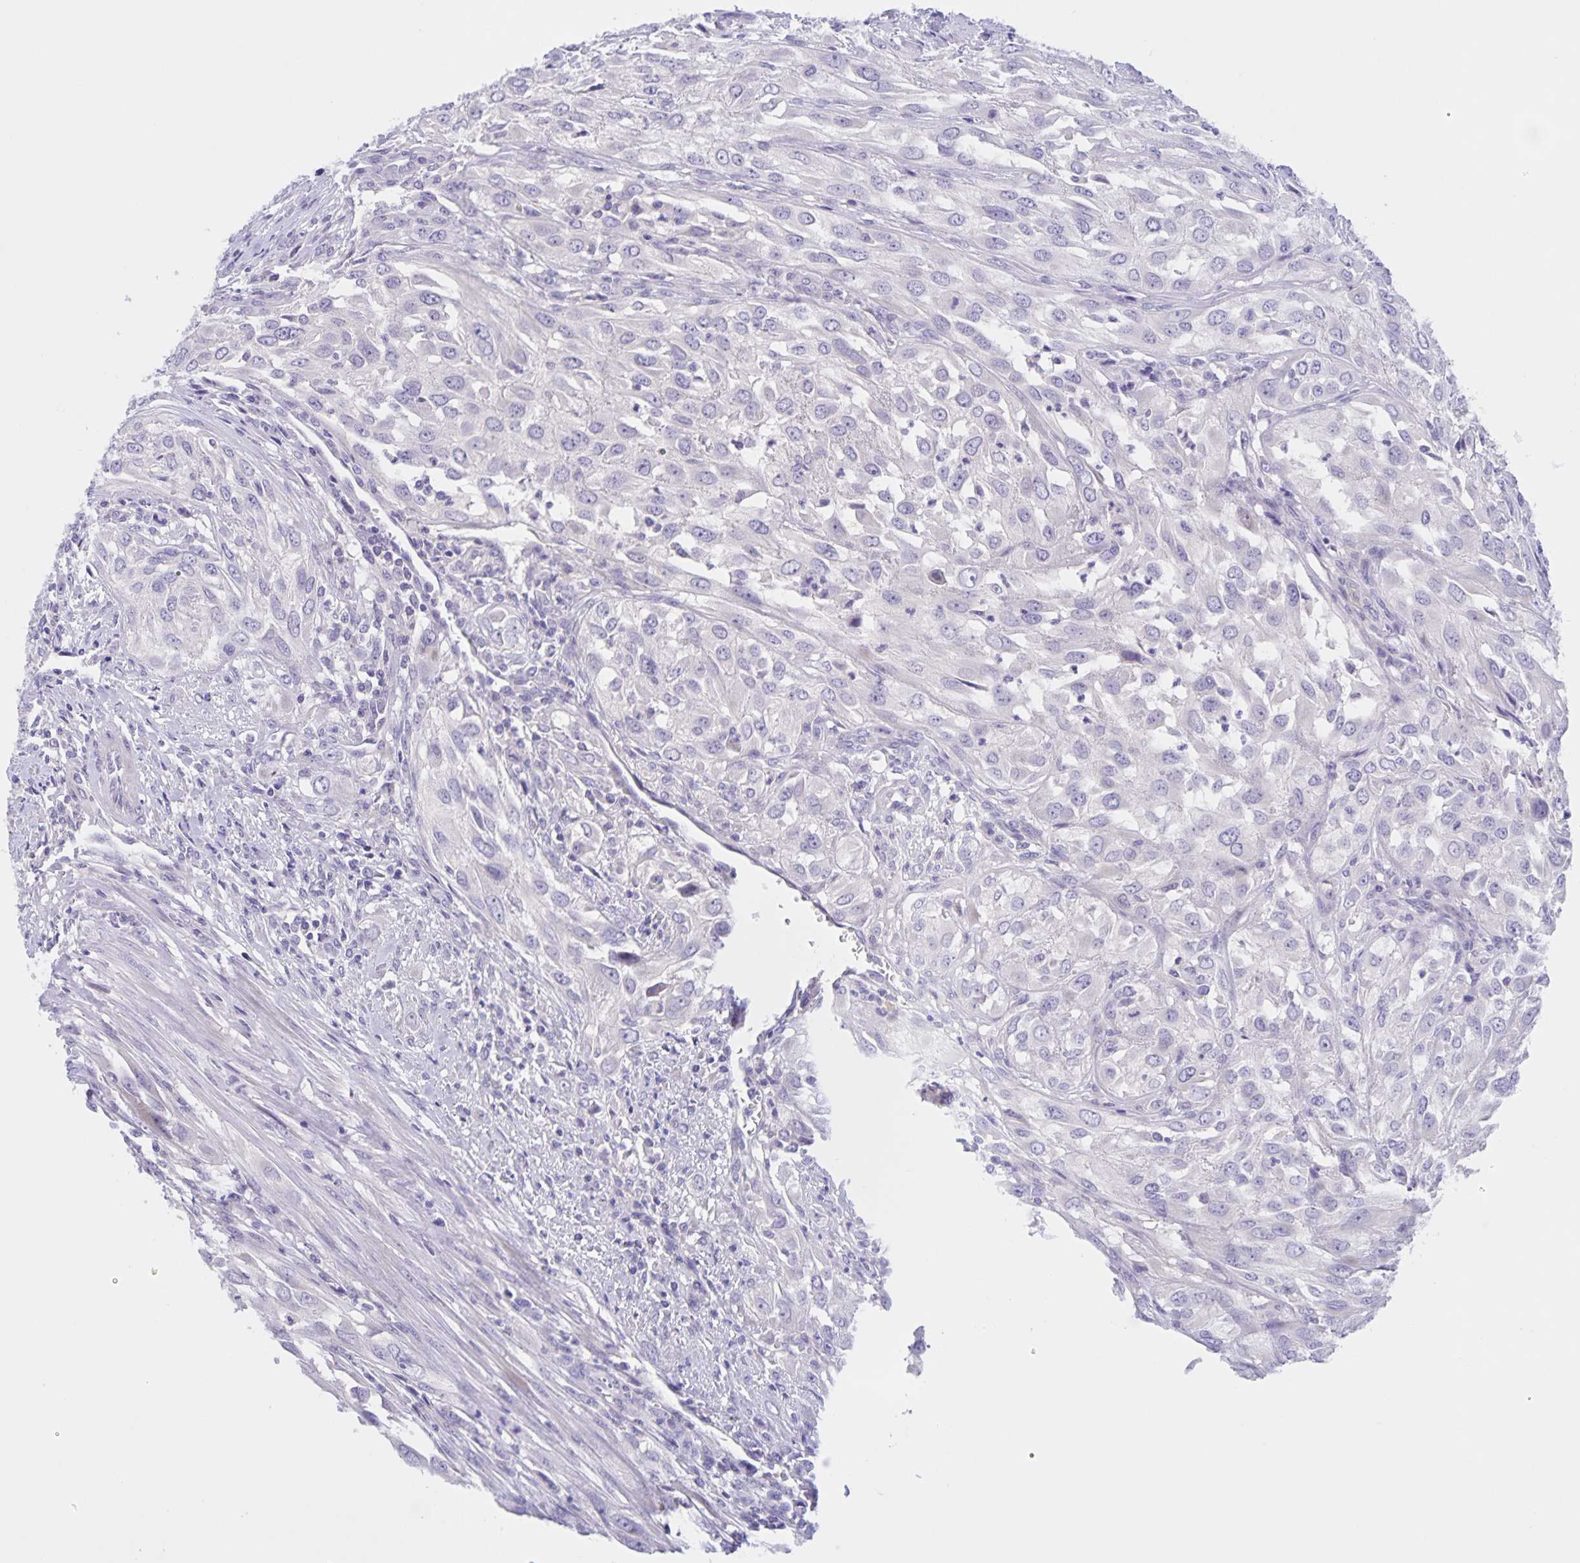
{"staining": {"intensity": "negative", "quantity": "none", "location": "none"}, "tissue": "urothelial cancer", "cell_type": "Tumor cells", "image_type": "cancer", "snomed": [{"axis": "morphology", "description": "Urothelial carcinoma, High grade"}, {"axis": "topography", "description": "Urinary bladder"}], "caption": "DAB immunohistochemical staining of urothelial cancer displays no significant expression in tumor cells.", "gene": "DMGDH", "patient": {"sex": "male", "age": 67}}